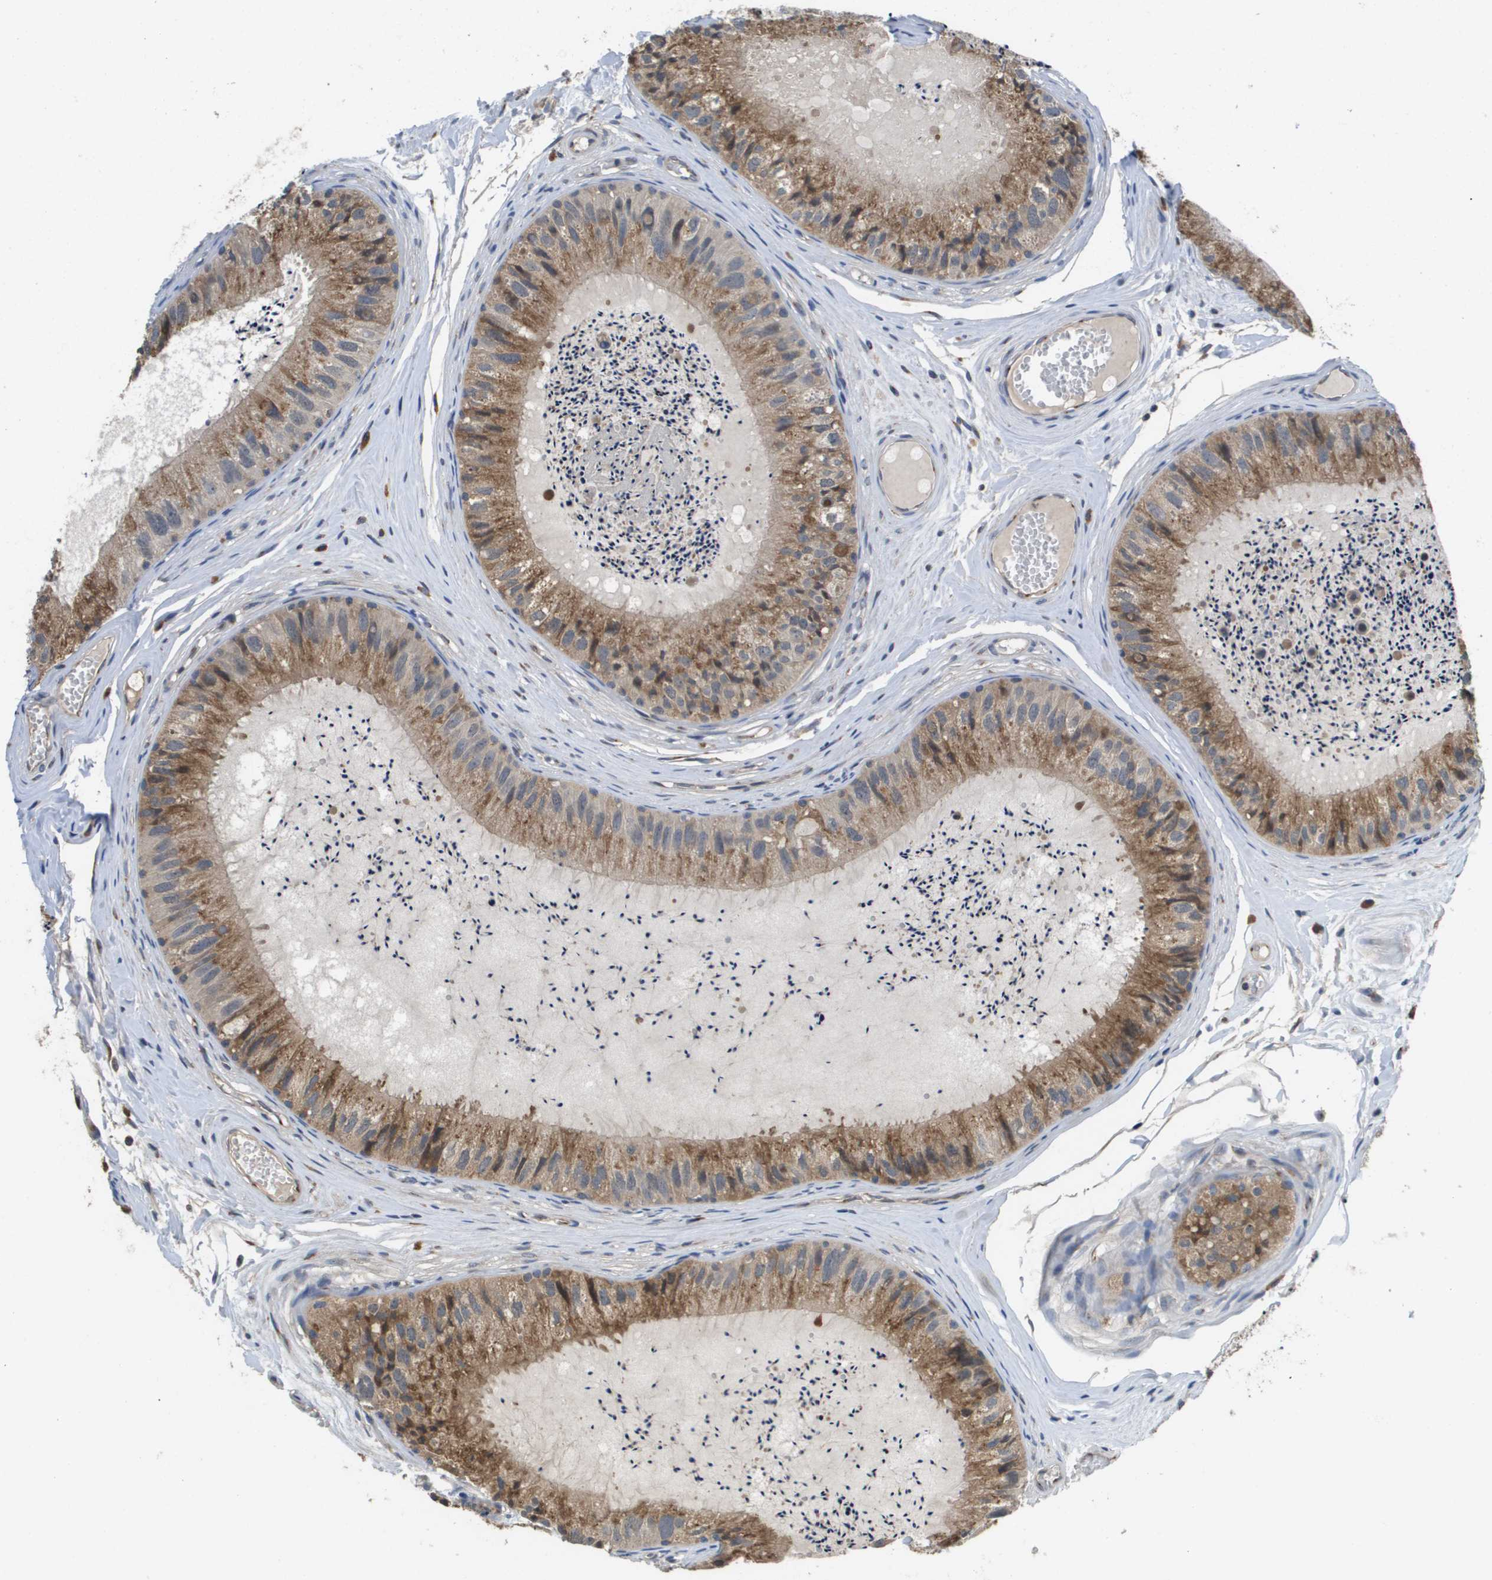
{"staining": {"intensity": "moderate", "quantity": ">75%", "location": "cytoplasmic/membranous"}, "tissue": "epididymis", "cell_type": "Glandular cells", "image_type": "normal", "snomed": [{"axis": "morphology", "description": "Normal tissue, NOS"}, {"axis": "topography", "description": "Epididymis"}], "caption": "A medium amount of moderate cytoplasmic/membranous positivity is identified in about >75% of glandular cells in unremarkable epididymis.", "gene": "PCK1", "patient": {"sex": "male", "age": 31}}